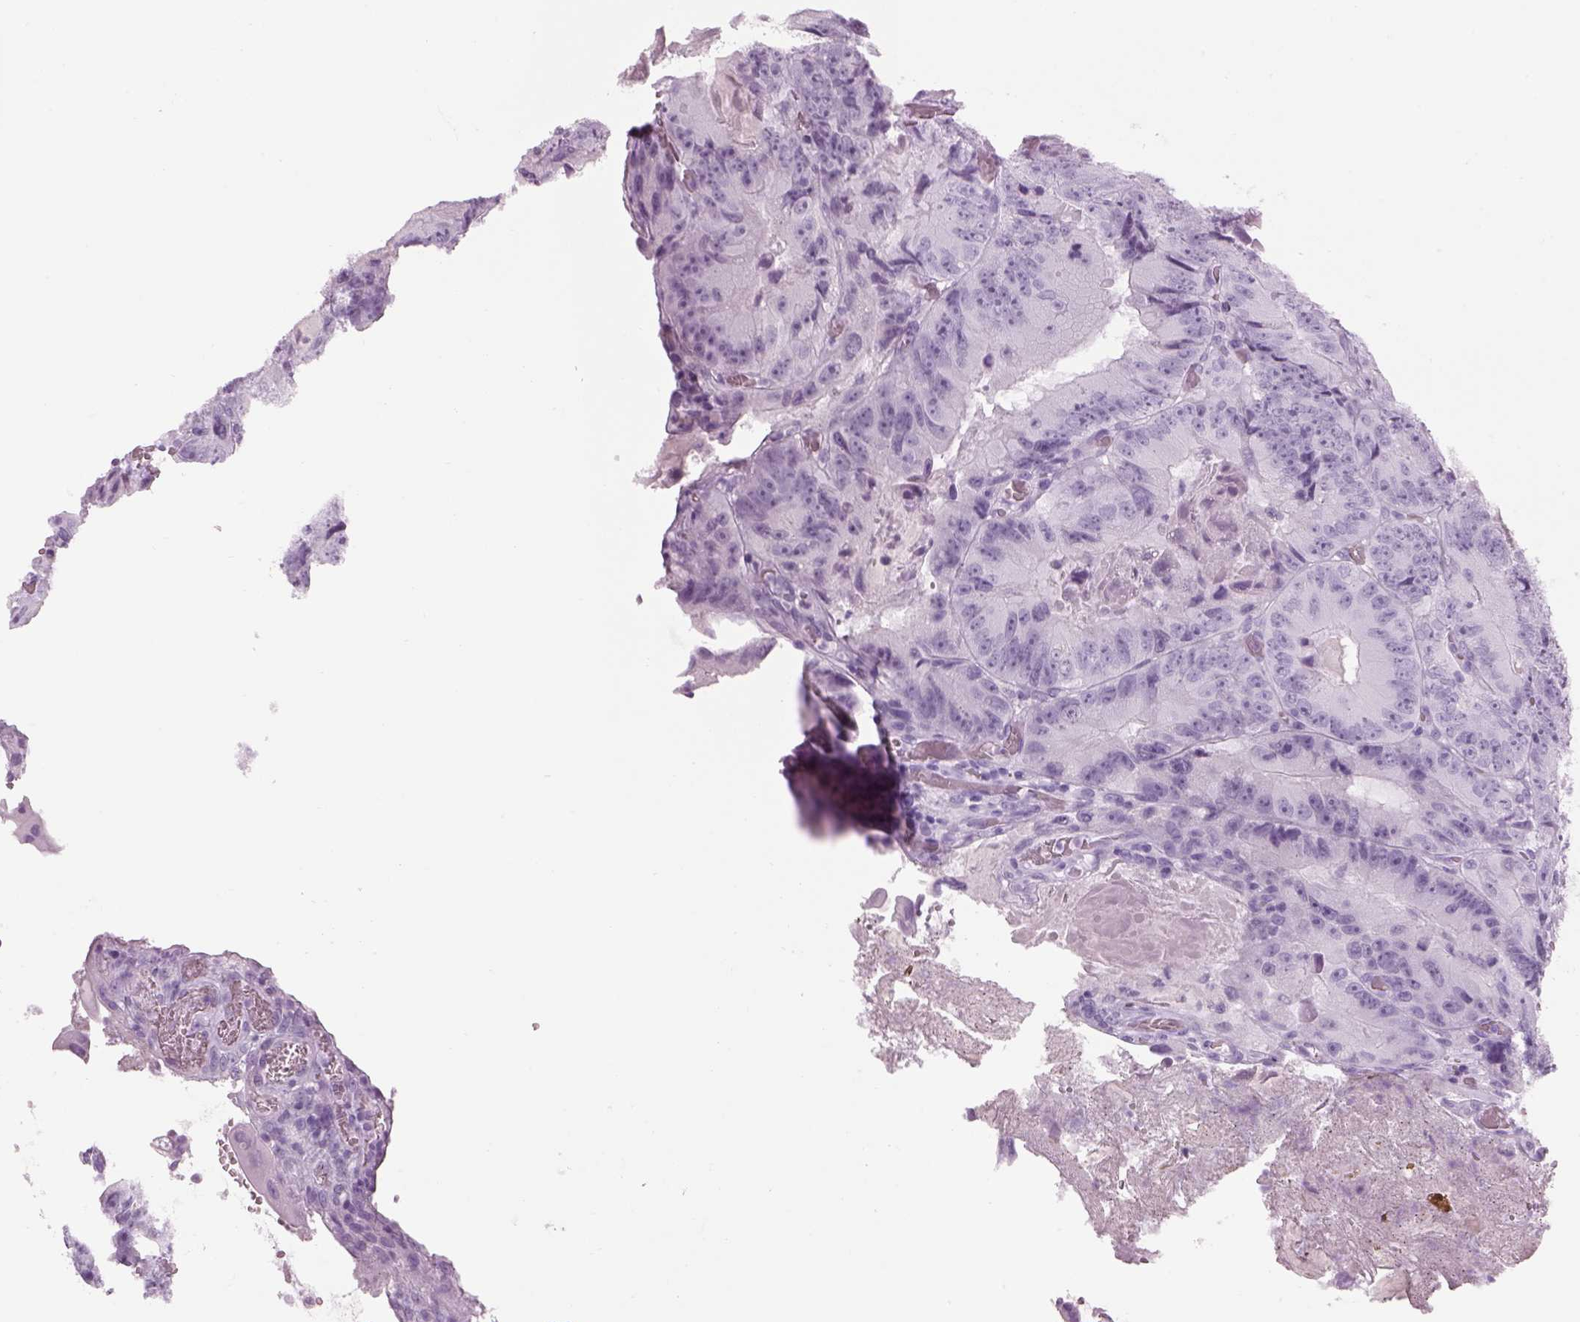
{"staining": {"intensity": "negative", "quantity": "none", "location": "none"}, "tissue": "colorectal cancer", "cell_type": "Tumor cells", "image_type": "cancer", "snomed": [{"axis": "morphology", "description": "Adenocarcinoma, NOS"}, {"axis": "topography", "description": "Colon"}], "caption": "Tumor cells show no significant staining in adenocarcinoma (colorectal). (DAB (3,3'-diaminobenzidine) IHC, high magnification).", "gene": "PABPC1L2B", "patient": {"sex": "female", "age": 86}}